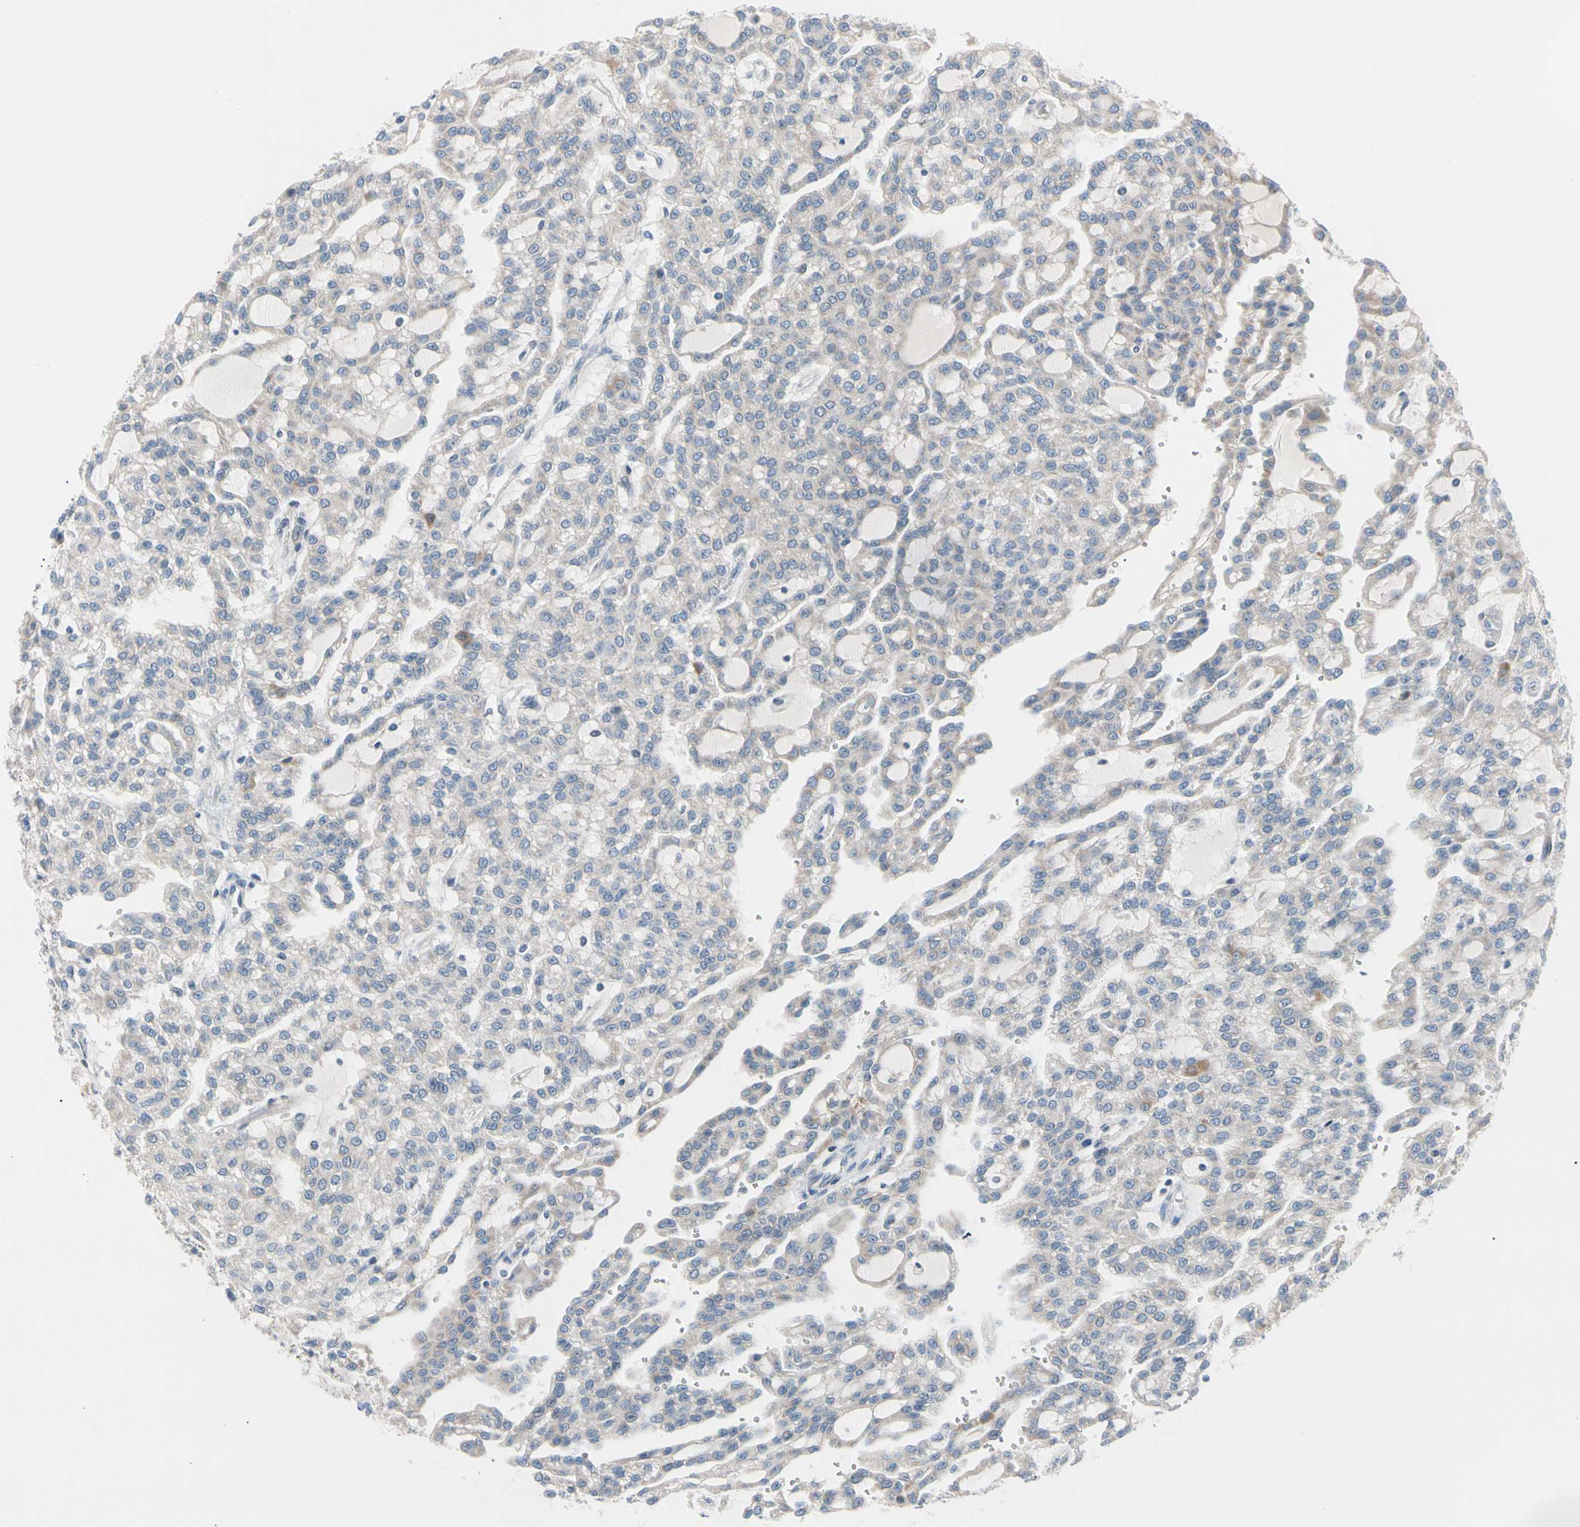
{"staining": {"intensity": "weak", "quantity": ">75%", "location": "cytoplasmic/membranous"}, "tissue": "renal cancer", "cell_type": "Tumor cells", "image_type": "cancer", "snomed": [{"axis": "morphology", "description": "Adenocarcinoma, NOS"}, {"axis": "topography", "description": "Kidney"}], "caption": "The photomicrograph shows immunohistochemical staining of renal cancer (adenocarcinoma). There is weak cytoplasmic/membranous staining is present in about >75% of tumor cells.", "gene": "MARK1", "patient": {"sex": "male", "age": 63}}